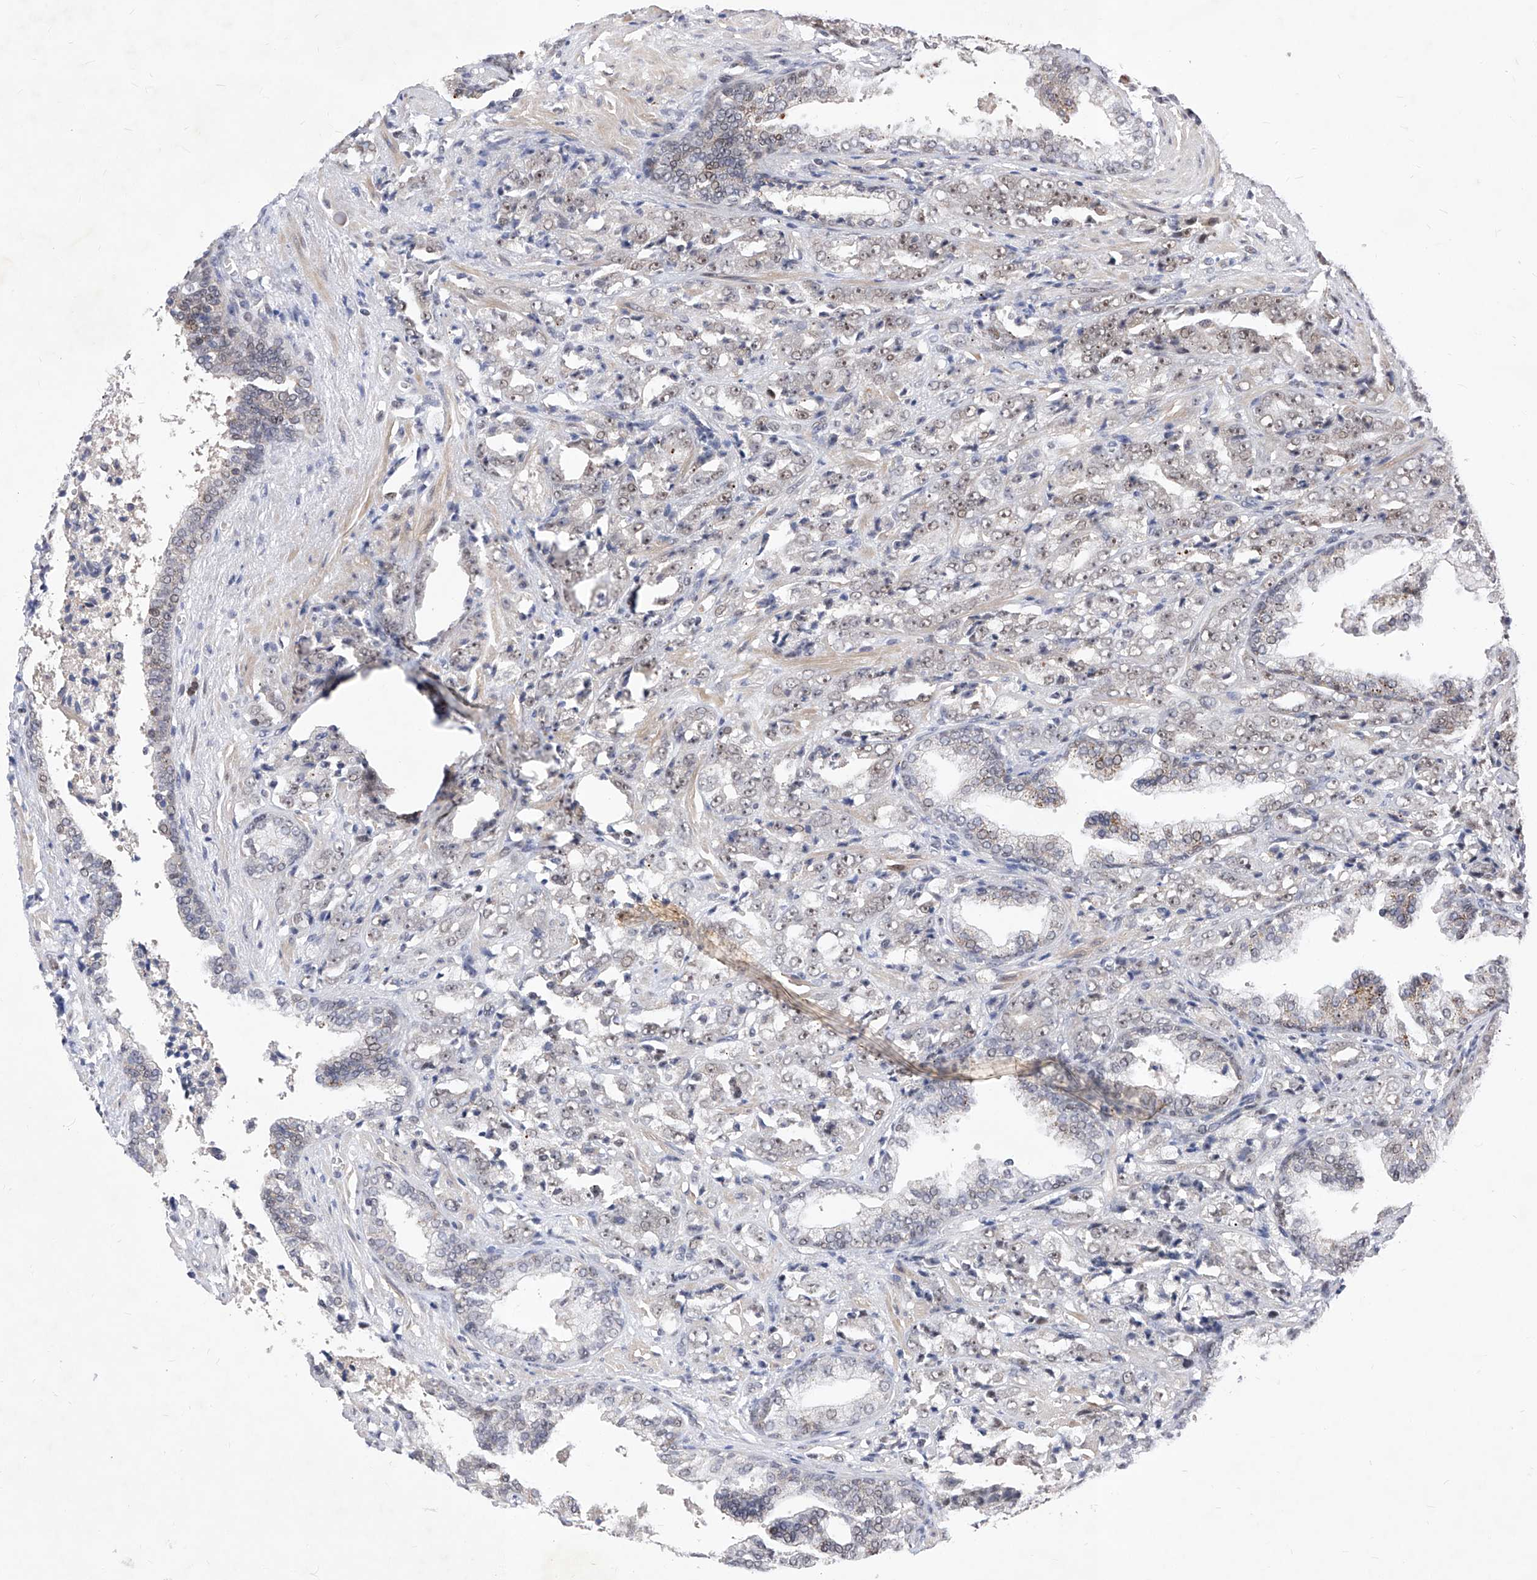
{"staining": {"intensity": "weak", "quantity": "25%-75%", "location": "cytoplasmic/membranous,nuclear"}, "tissue": "prostate cancer", "cell_type": "Tumor cells", "image_type": "cancer", "snomed": [{"axis": "morphology", "description": "Adenocarcinoma, High grade"}, {"axis": "topography", "description": "Prostate"}], "caption": "Protein expression analysis of human prostate adenocarcinoma (high-grade) reveals weak cytoplasmic/membranous and nuclear expression in approximately 25%-75% of tumor cells.", "gene": "LGR4", "patient": {"sex": "male", "age": 71}}